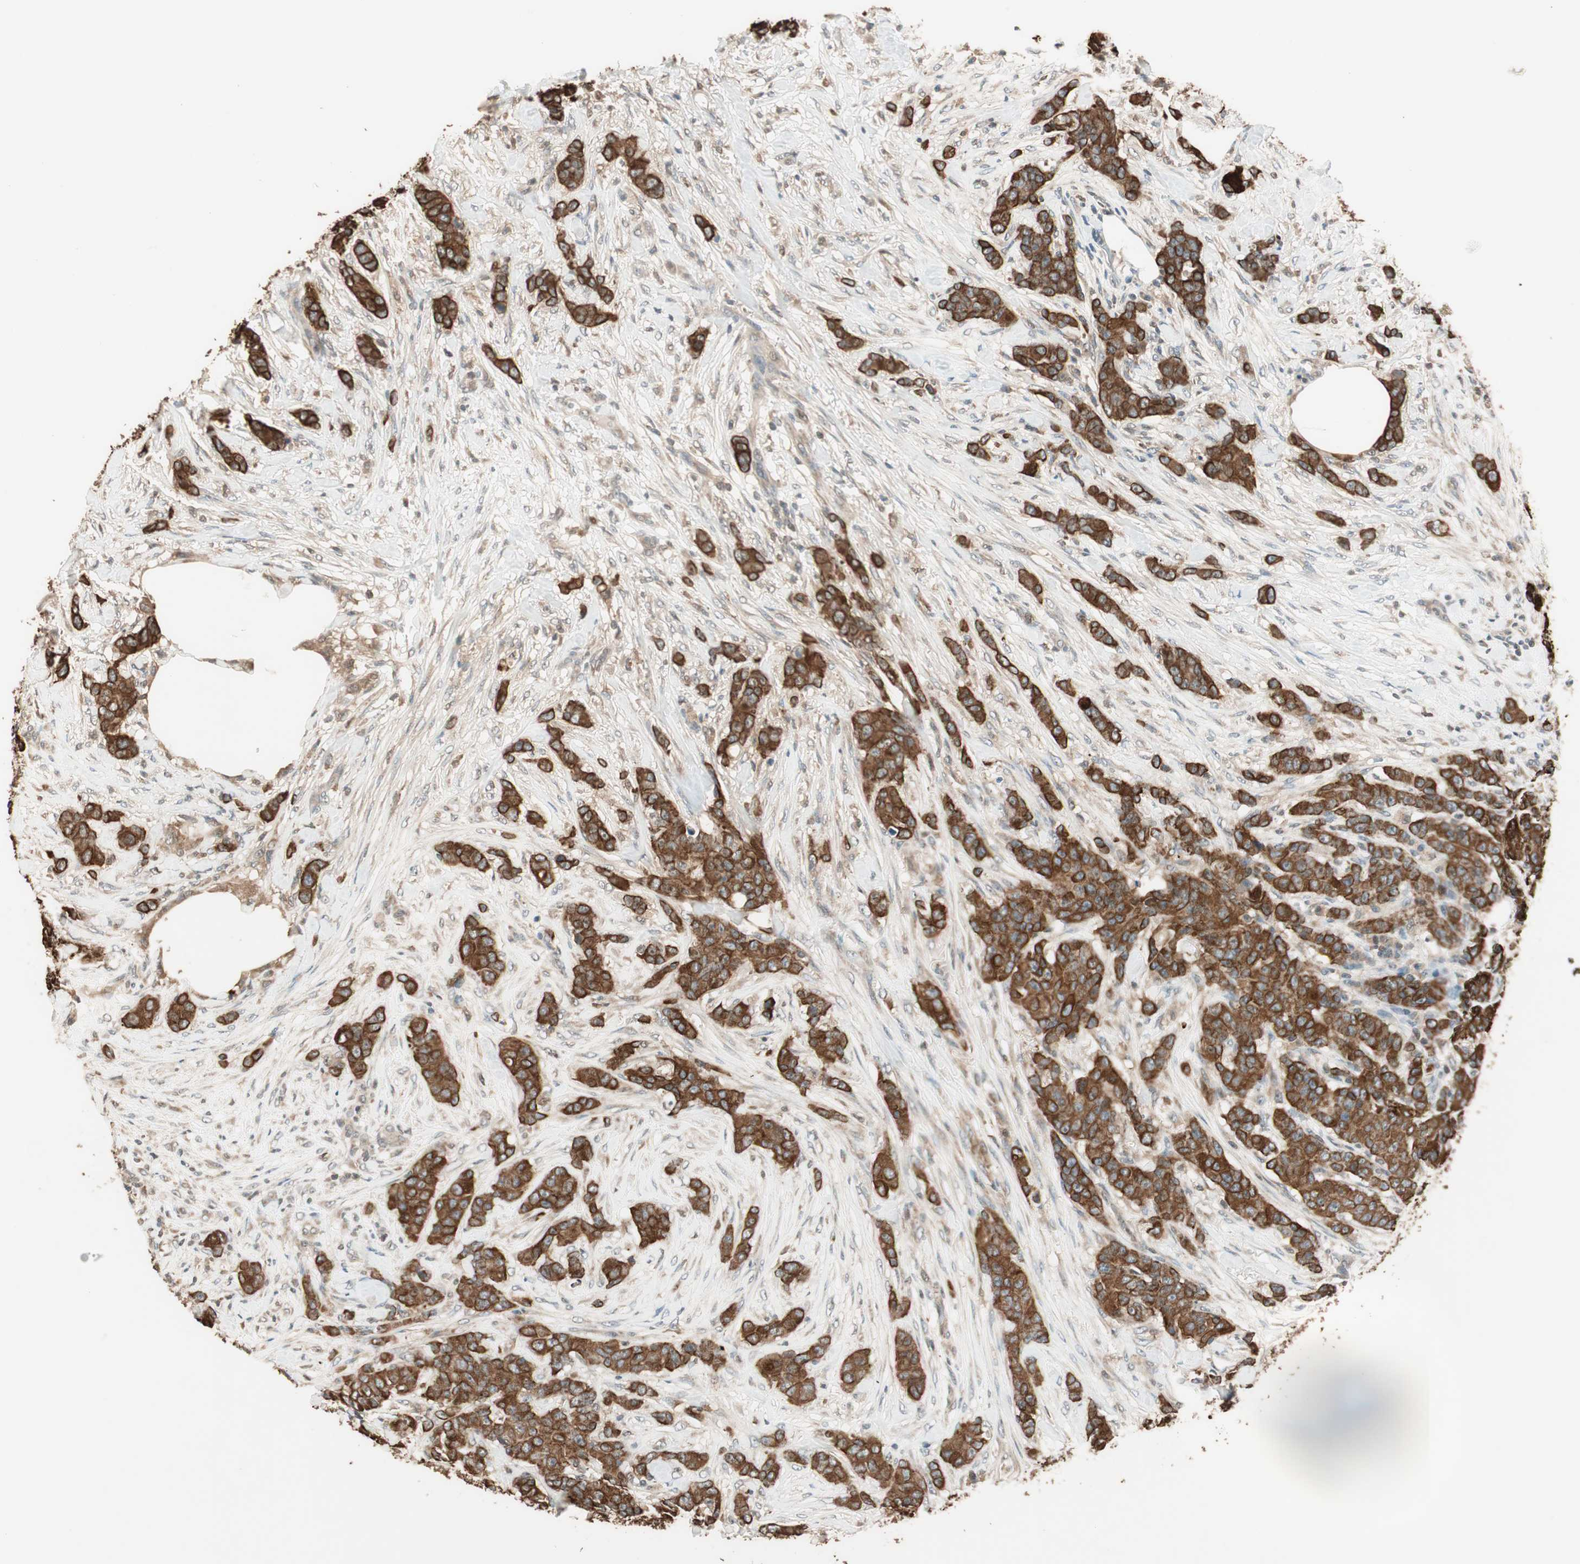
{"staining": {"intensity": "strong", "quantity": ">75%", "location": "cytoplasmic/membranous"}, "tissue": "breast cancer", "cell_type": "Tumor cells", "image_type": "cancer", "snomed": [{"axis": "morphology", "description": "Duct carcinoma"}, {"axis": "topography", "description": "Breast"}], "caption": "DAB immunohistochemical staining of breast cancer (invasive ductal carcinoma) shows strong cytoplasmic/membranous protein staining in approximately >75% of tumor cells.", "gene": "TRIM21", "patient": {"sex": "female", "age": 40}}